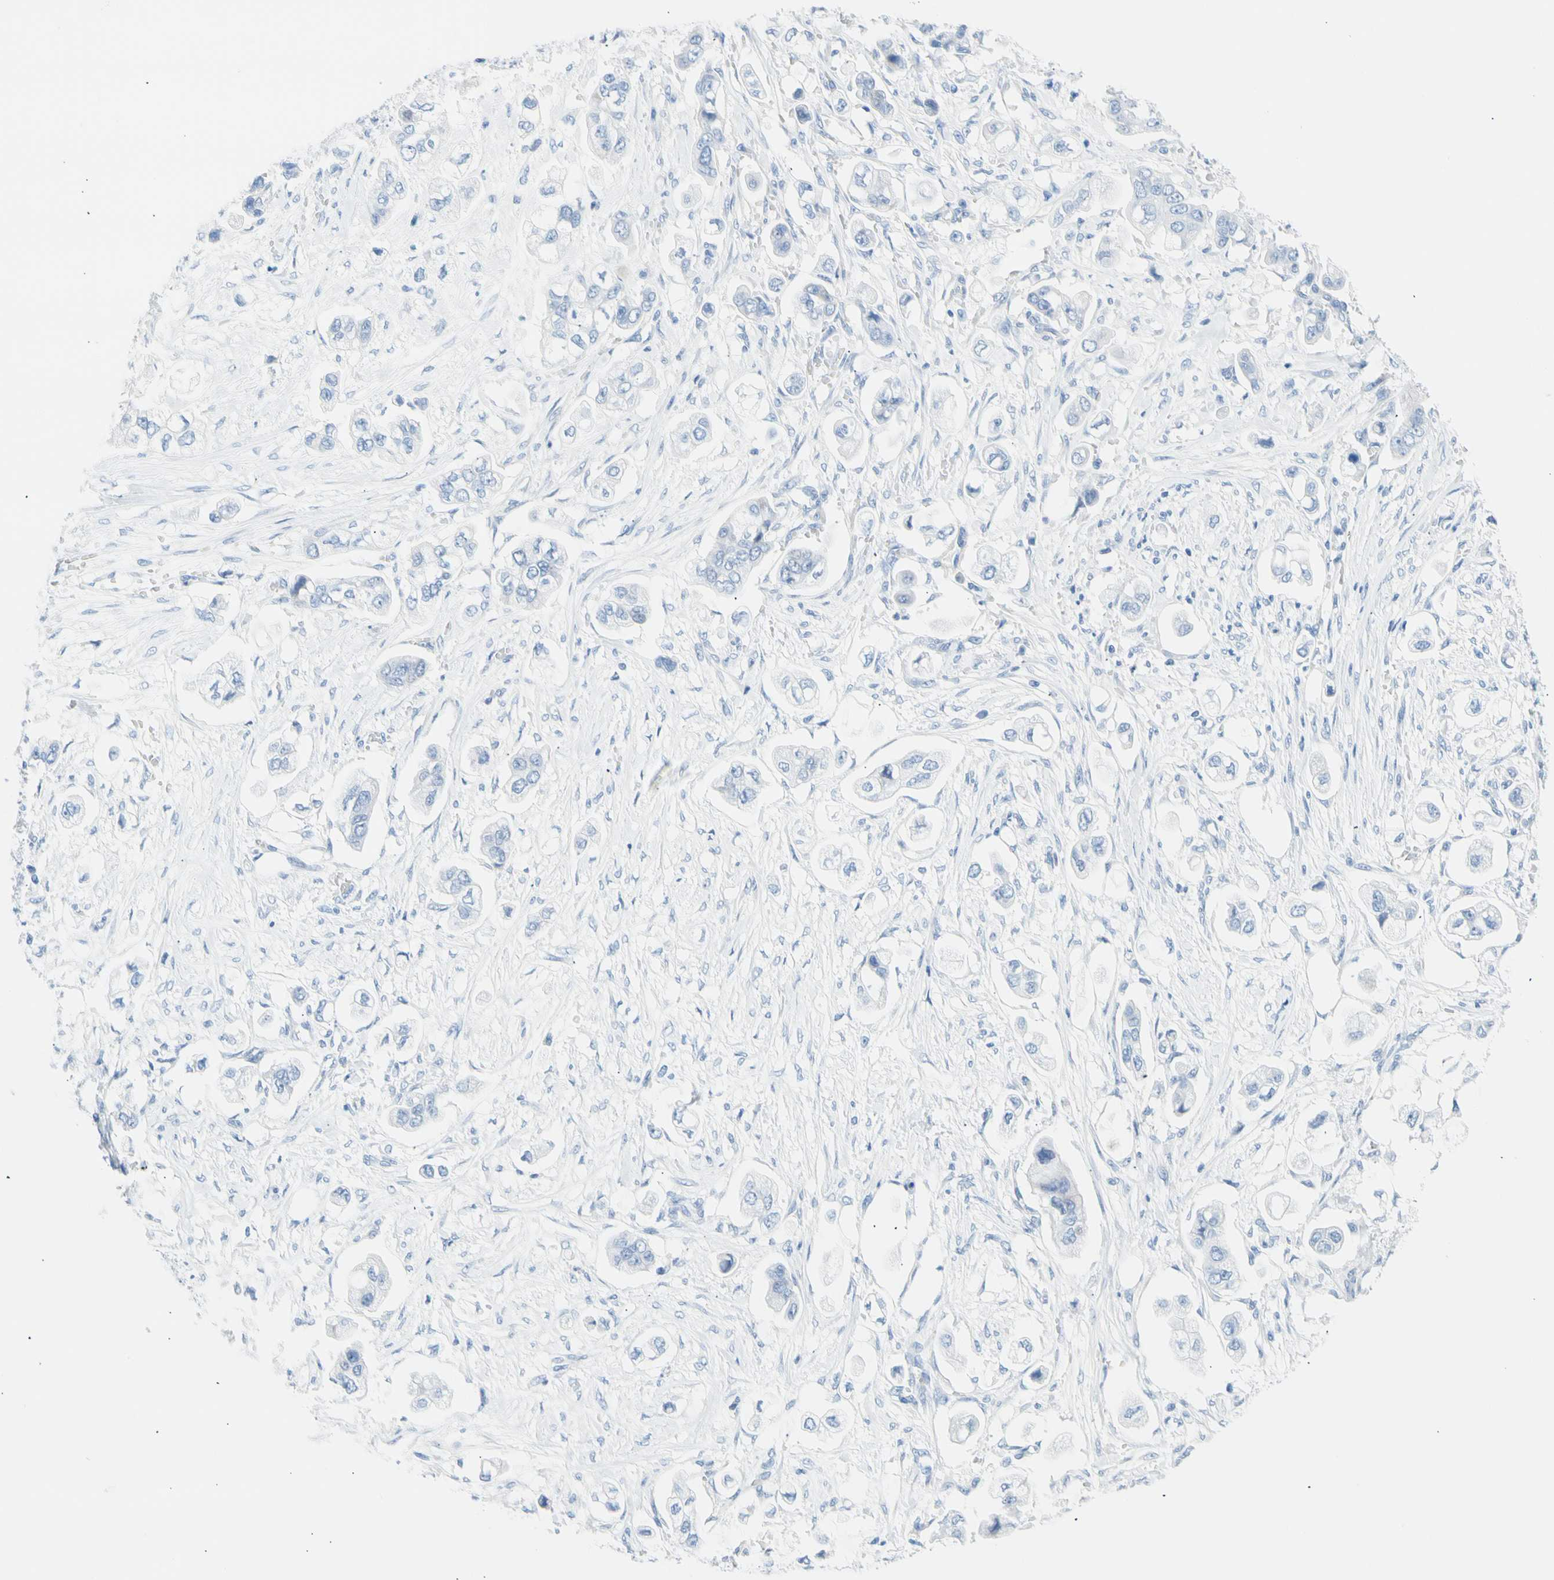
{"staining": {"intensity": "negative", "quantity": "none", "location": "none"}, "tissue": "stomach cancer", "cell_type": "Tumor cells", "image_type": "cancer", "snomed": [{"axis": "morphology", "description": "Adenocarcinoma, NOS"}, {"axis": "topography", "description": "Stomach"}], "caption": "Stomach cancer was stained to show a protein in brown. There is no significant expression in tumor cells.", "gene": "CEL", "patient": {"sex": "male", "age": 62}}